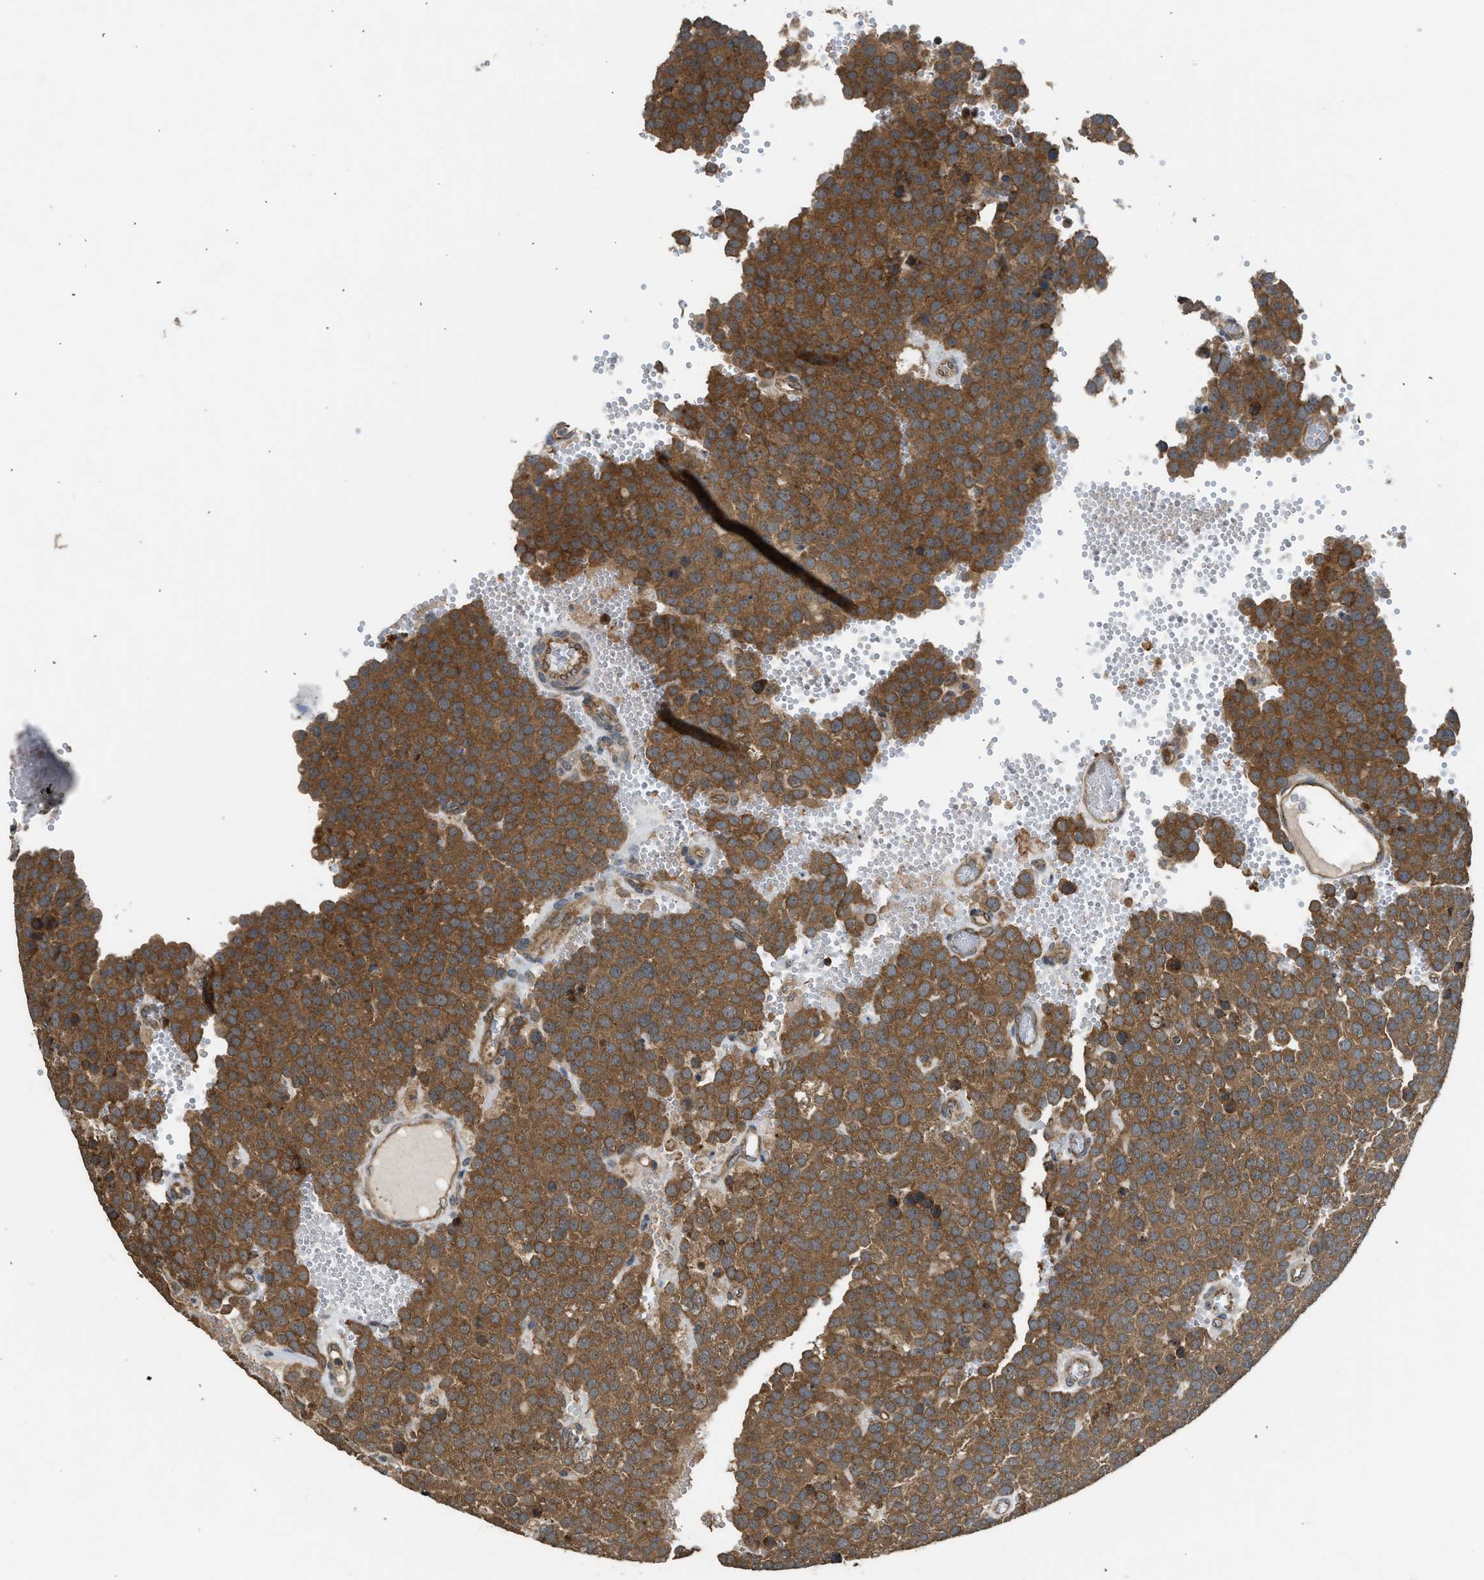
{"staining": {"intensity": "moderate", "quantity": ">75%", "location": "cytoplasmic/membranous"}, "tissue": "testis cancer", "cell_type": "Tumor cells", "image_type": "cancer", "snomed": [{"axis": "morphology", "description": "Seminoma, NOS"}, {"axis": "topography", "description": "Testis"}], "caption": "Immunohistochemistry of testis seminoma demonstrates medium levels of moderate cytoplasmic/membranous positivity in about >75% of tumor cells.", "gene": "HIP1R", "patient": {"sex": "male", "age": 71}}